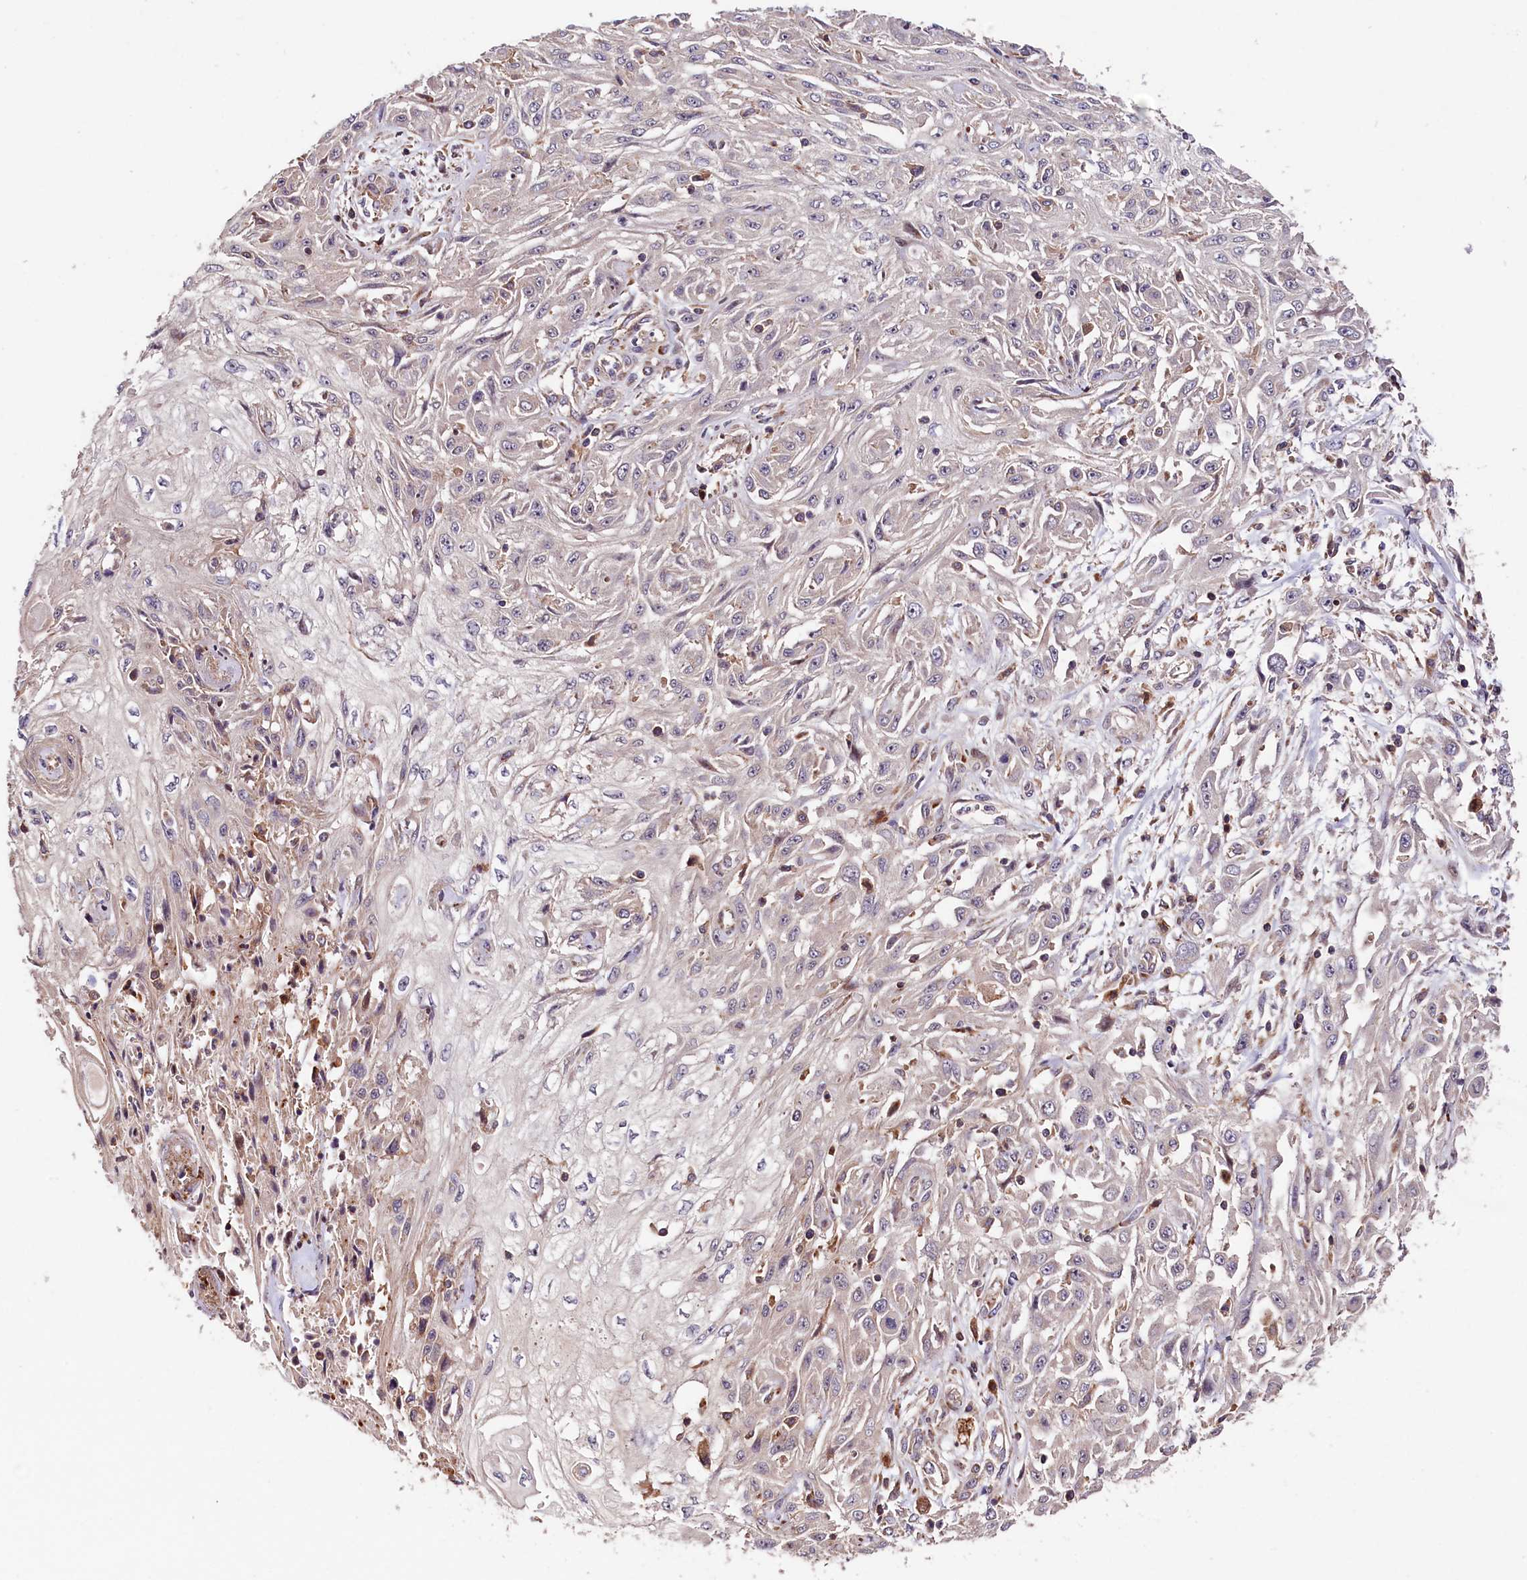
{"staining": {"intensity": "negative", "quantity": "none", "location": "none"}, "tissue": "skin cancer", "cell_type": "Tumor cells", "image_type": "cancer", "snomed": [{"axis": "morphology", "description": "Squamous cell carcinoma, NOS"}, {"axis": "morphology", "description": "Squamous cell carcinoma, metastatic, NOS"}, {"axis": "topography", "description": "Skin"}, {"axis": "topography", "description": "Lymph node"}], "caption": "The IHC micrograph has no significant expression in tumor cells of skin cancer (squamous cell carcinoma) tissue.", "gene": "CACNA1H", "patient": {"sex": "male", "age": 75}}